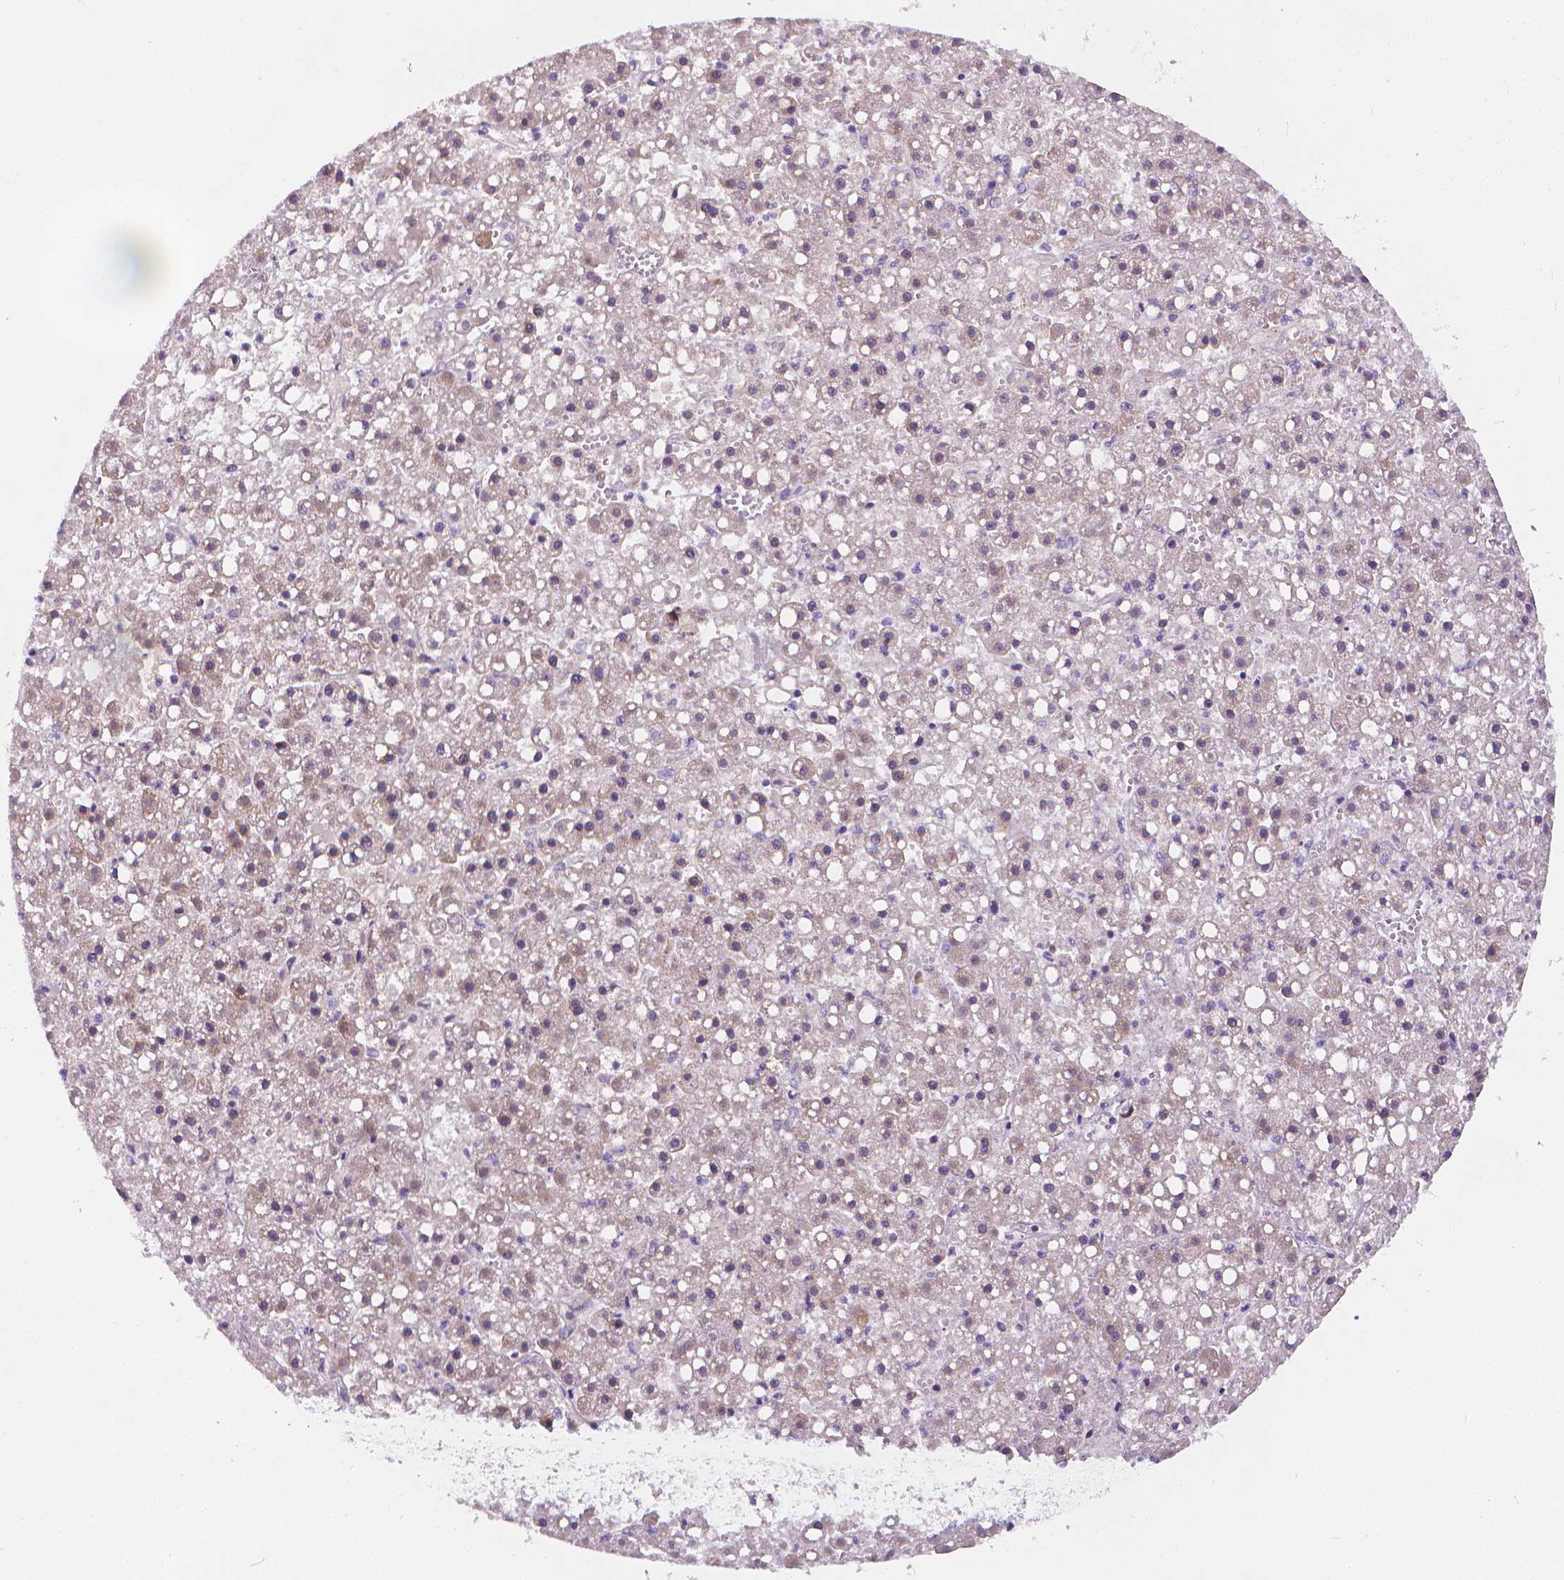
{"staining": {"intensity": "weak", "quantity": "<25%", "location": "cytoplasmic/membranous"}, "tissue": "liver cancer", "cell_type": "Tumor cells", "image_type": "cancer", "snomed": [{"axis": "morphology", "description": "Carcinoma, Hepatocellular, NOS"}, {"axis": "topography", "description": "Liver"}], "caption": "The histopathology image shows no significant positivity in tumor cells of liver hepatocellular carcinoma. (Brightfield microscopy of DAB immunohistochemistry at high magnification).", "gene": "SNCAIP", "patient": {"sex": "male", "age": 67}}